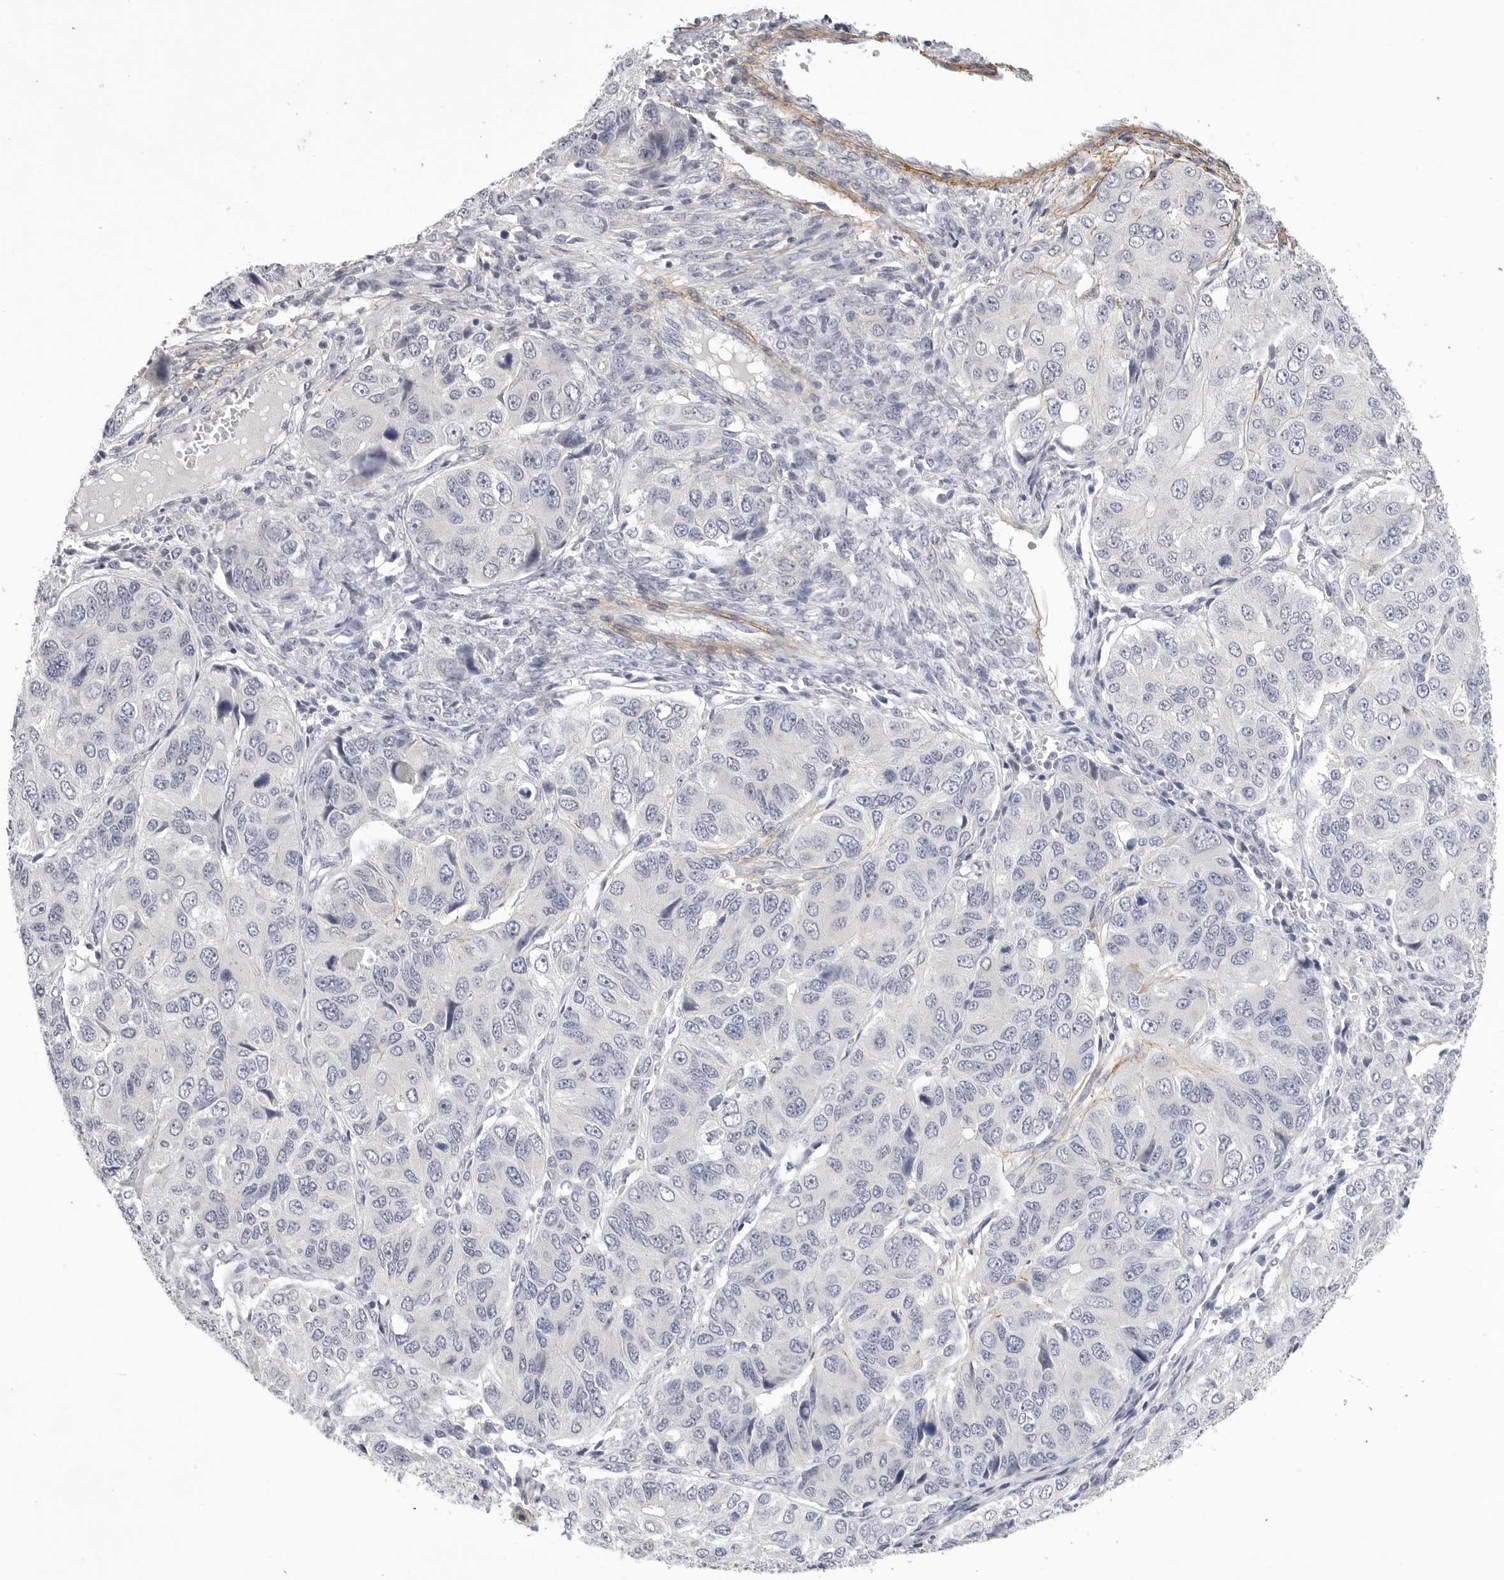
{"staining": {"intensity": "negative", "quantity": "none", "location": "none"}, "tissue": "ovarian cancer", "cell_type": "Tumor cells", "image_type": "cancer", "snomed": [{"axis": "morphology", "description": "Carcinoma, endometroid"}, {"axis": "topography", "description": "Ovary"}], "caption": "Protein analysis of ovarian cancer (endometroid carcinoma) reveals no significant positivity in tumor cells.", "gene": "FBN2", "patient": {"sex": "female", "age": 51}}